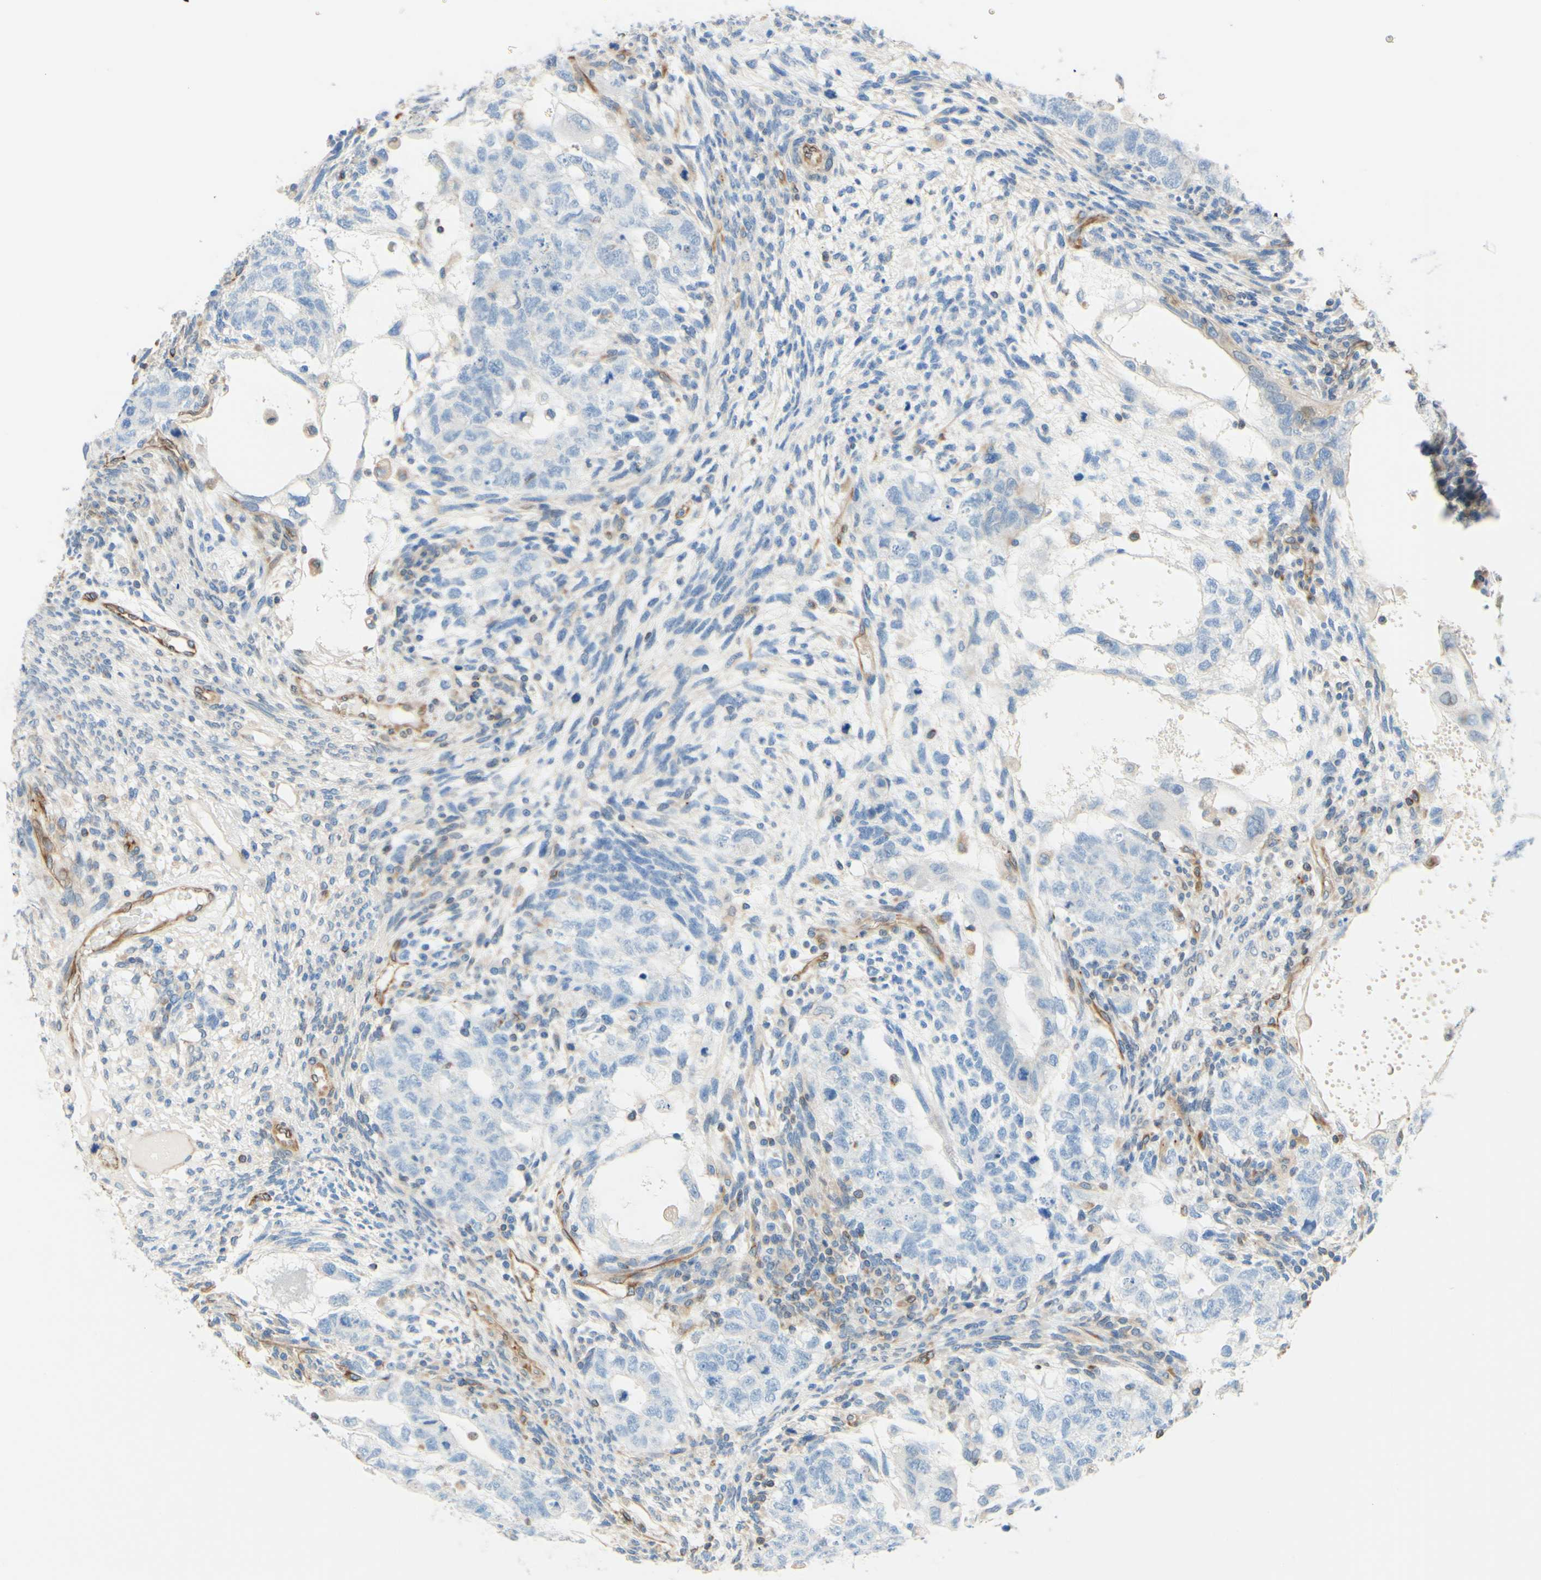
{"staining": {"intensity": "negative", "quantity": "none", "location": "none"}, "tissue": "testis cancer", "cell_type": "Tumor cells", "image_type": "cancer", "snomed": [{"axis": "morphology", "description": "Normal tissue, NOS"}, {"axis": "morphology", "description": "Carcinoma, Embryonal, NOS"}, {"axis": "topography", "description": "Testis"}], "caption": "Immunohistochemistry of testis cancer reveals no staining in tumor cells.", "gene": "ENDOD1", "patient": {"sex": "male", "age": 36}}